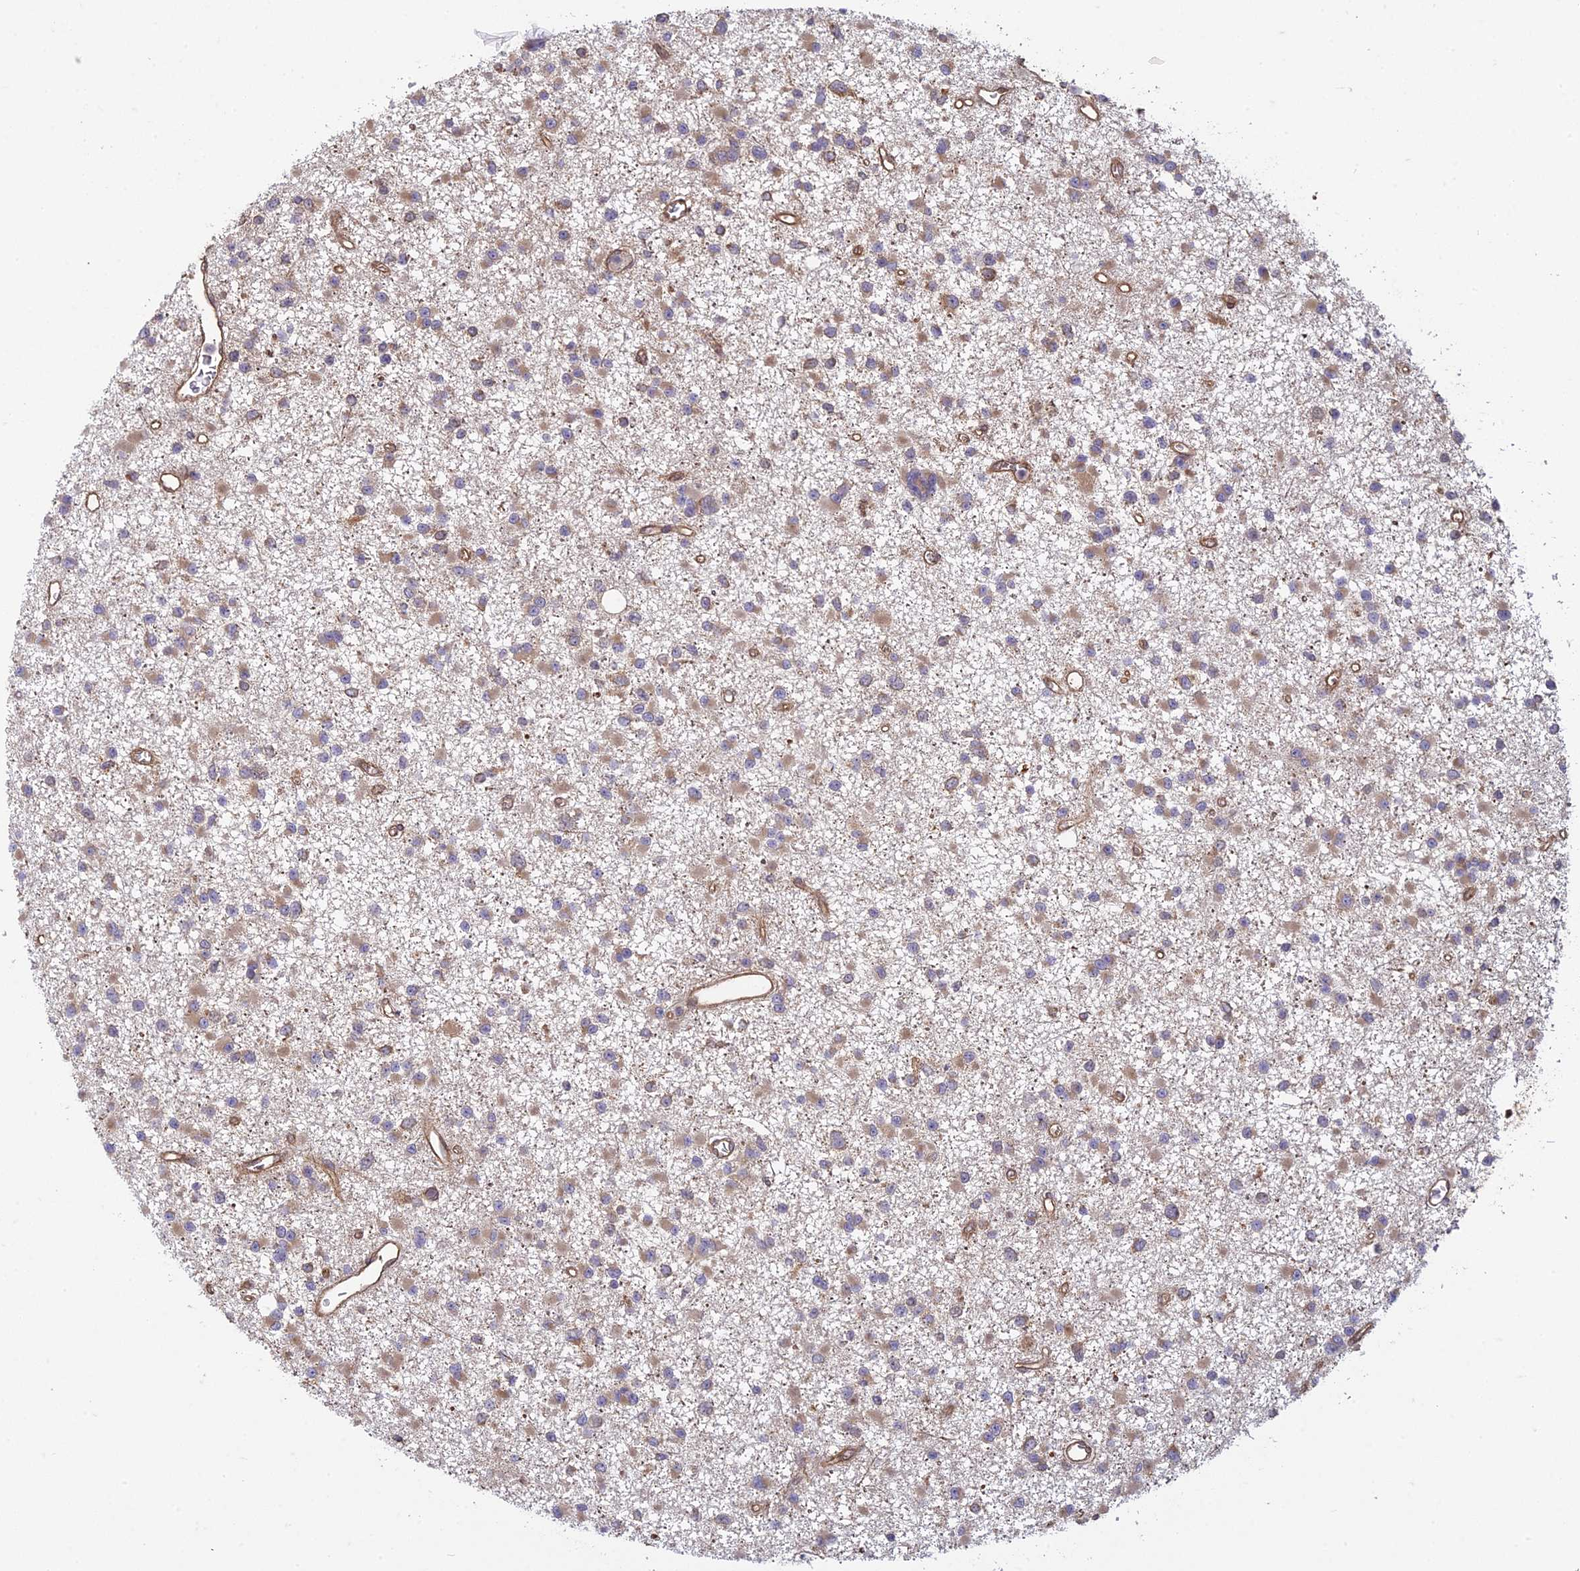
{"staining": {"intensity": "weak", "quantity": ">75%", "location": "cytoplasmic/membranous"}, "tissue": "glioma", "cell_type": "Tumor cells", "image_type": "cancer", "snomed": [{"axis": "morphology", "description": "Glioma, malignant, Low grade"}, {"axis": "topography", "description": "Brain"}], "caption": "Human low-grade glioma (malignant) stained with a protein marker reveals weak staining in tumor cells.", "gene": "TCF25", "patient": {"sex": "female", "age": 22}}